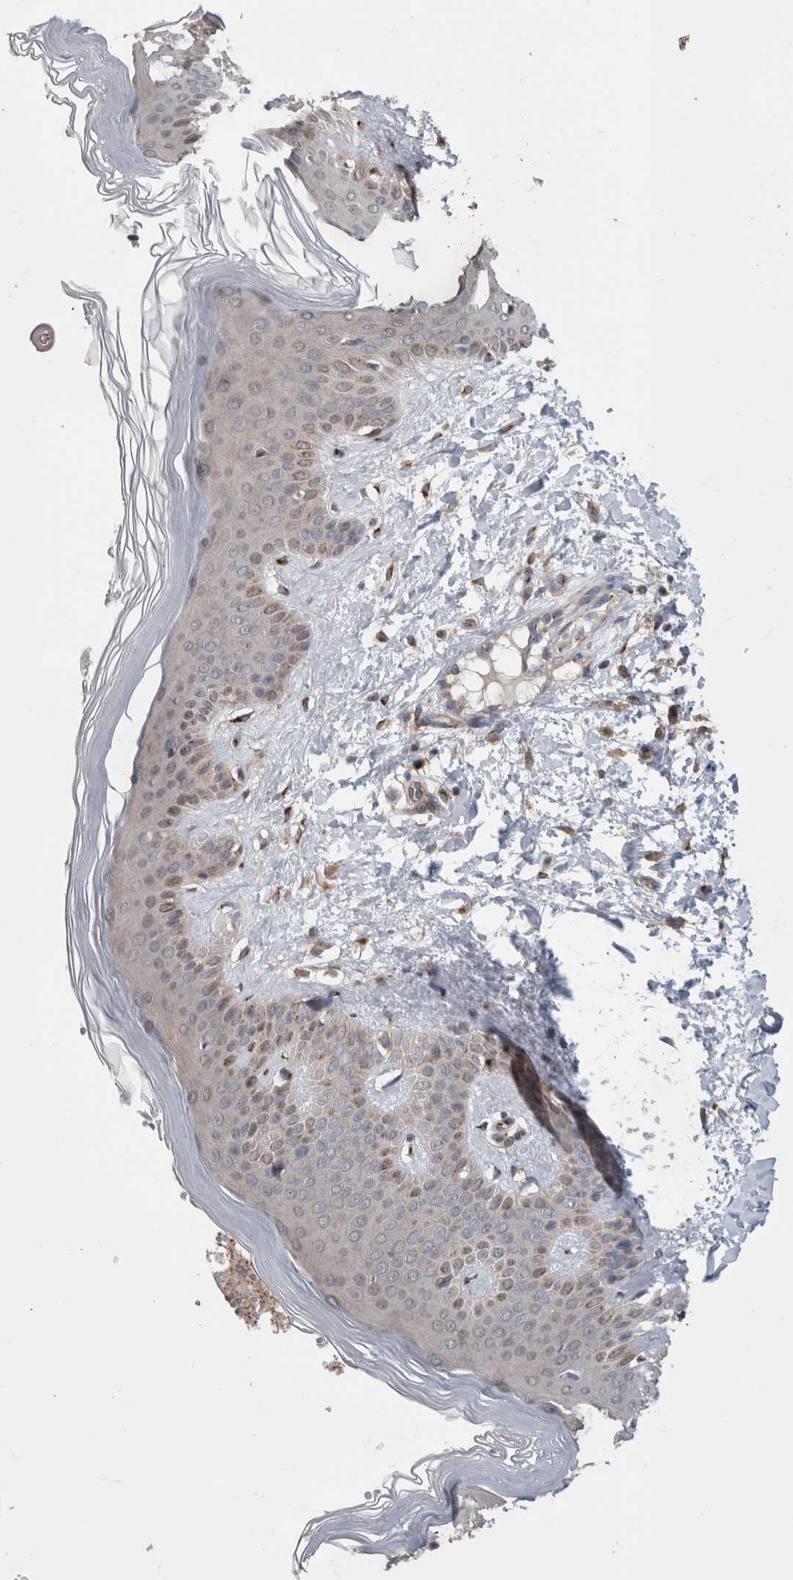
{"staining": {"intensity": "moderate", "quantity": ">75%", "location": "cytoplasmic/membranous"}, "tissue": "skin", "cell_type": "Fibroblasts", "image_type": "normal", "snomed": [{"axis": "morphology", "description": "Normal tissue, NOS"}, {"axis": "morphology", "description": "Malignant melanoma, Metastatic site"}, {"axis": "topography", "description": "Skin"}], "caption": "Normal skin reveals moderate cytoplasmic/membranous positivity in approximately >75% of fibroblasts.", "gene": "TRIM5", "patient": {"sex": "male", "age": 41}}